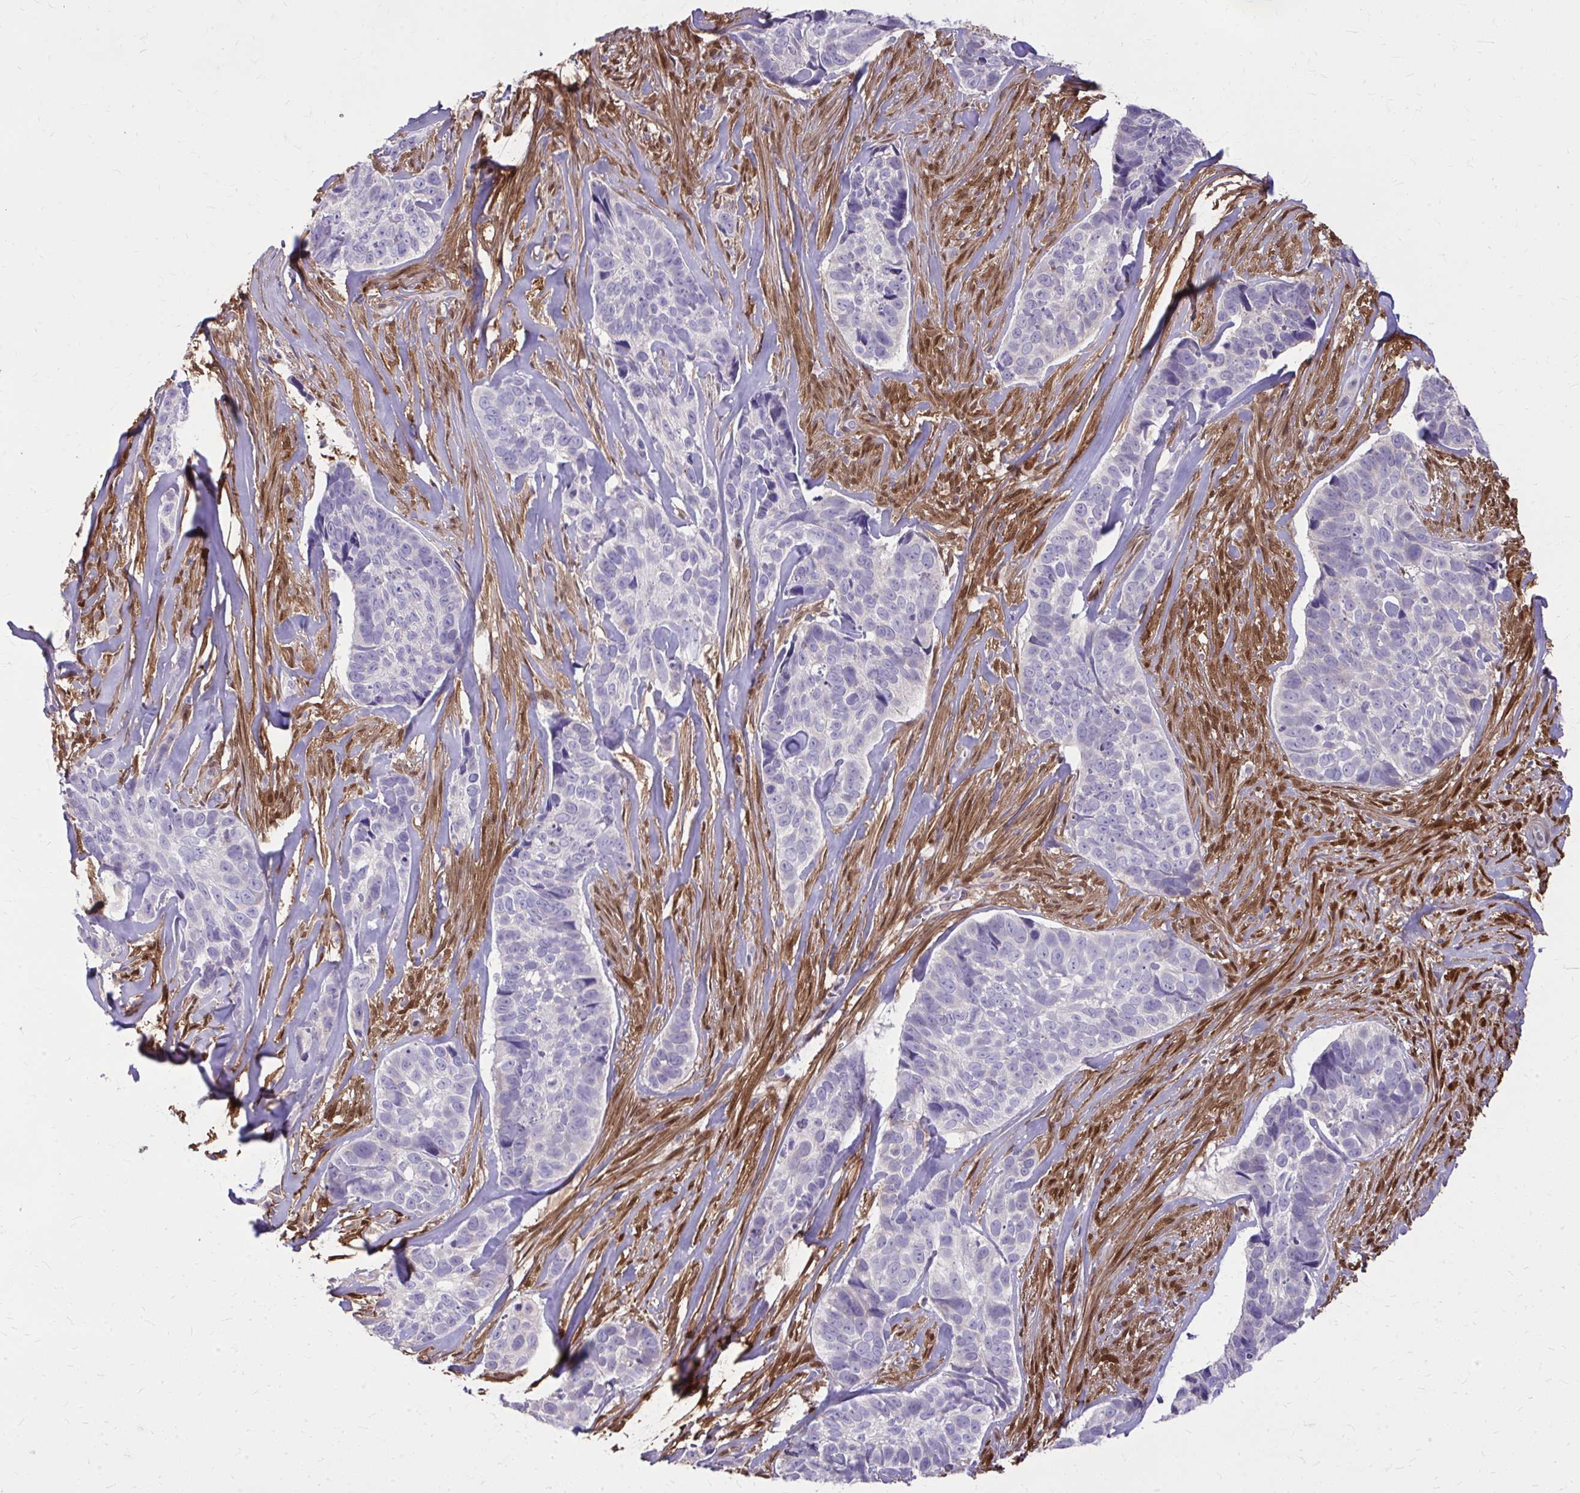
{"staining": {"intensity": "negative", "quantity": "none", "location": "none"}, "tissue": "skin cancer", "cell_type": "Tumor cells", "image_type": "cancer", "snomed": [{"axis": "morphology", "description": "Basal cell carcinoma"}, {"axis": "topography", "description": "Skin"}], "caption": "Tumor cells show no significant protein expression in basal cell carcinoma (skin).", "gene": "NNMT", "patient": {"sex": "female", "age": 82}}